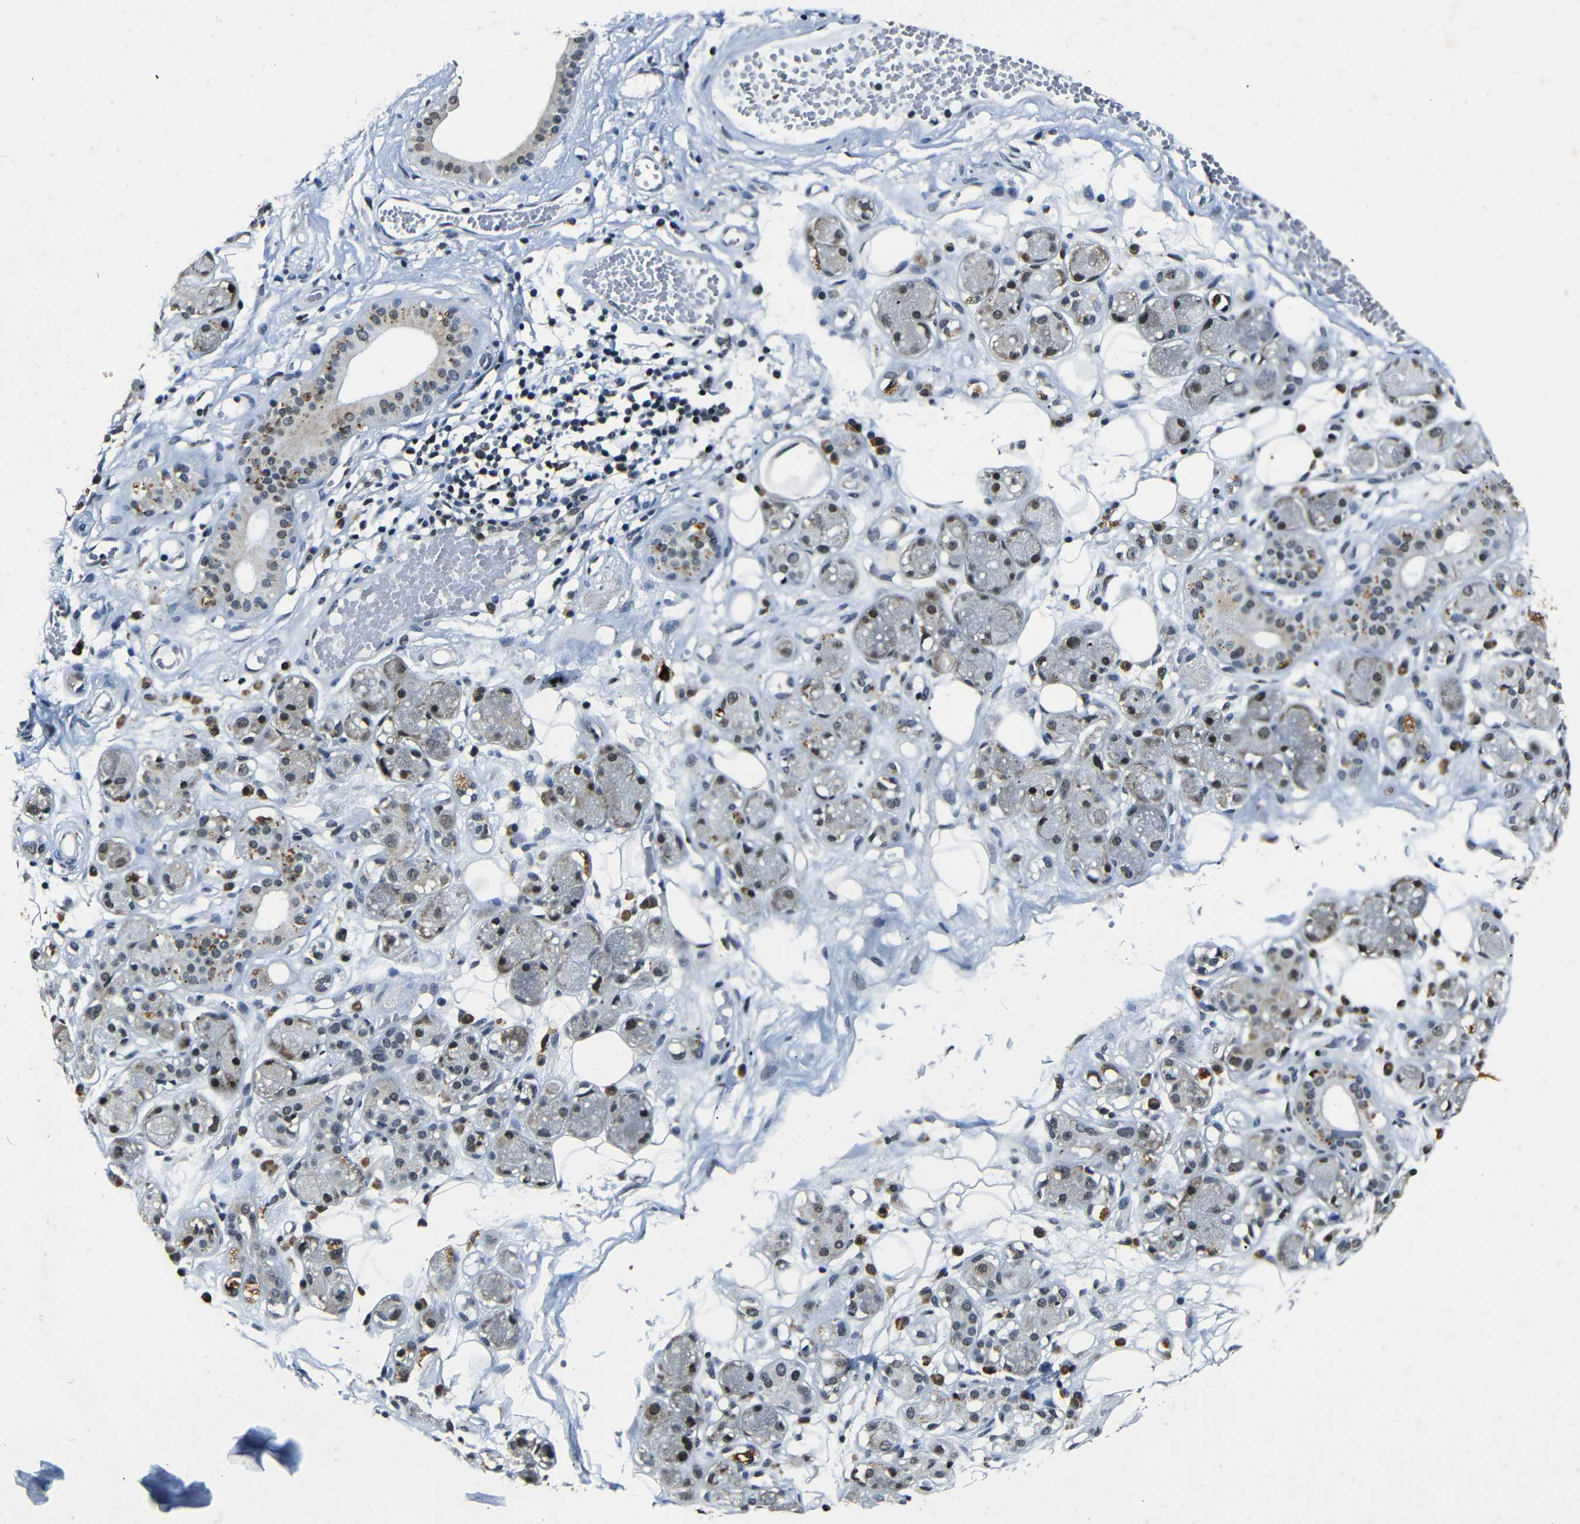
{"staining": {"intensity": "weak", "quantity": ">75%", "location": "cytoplasmic/membranous"}, "tissue": "adipose tissue", "cell_type": "Adipocytes", "image_type": "normal", "snomed": [{"axis": "morphology", "description": "Normal tissue, NOS"}, {"axis": "morphology", "description": "Inflammation, NOS"}, {"axis": "topography", "description": "Vascular tissue"}, {"axis": "topography", "description": "Salivary gland"}], "caption": "There is low levels of weak cytoplasmic/membranous expression in adipocytes of normal adipose tissue, as demonstrated by immunohistochemical staining (brown color).", "gene": "FOXD4L1", "patient": {"sex": "female", "age": 75}}